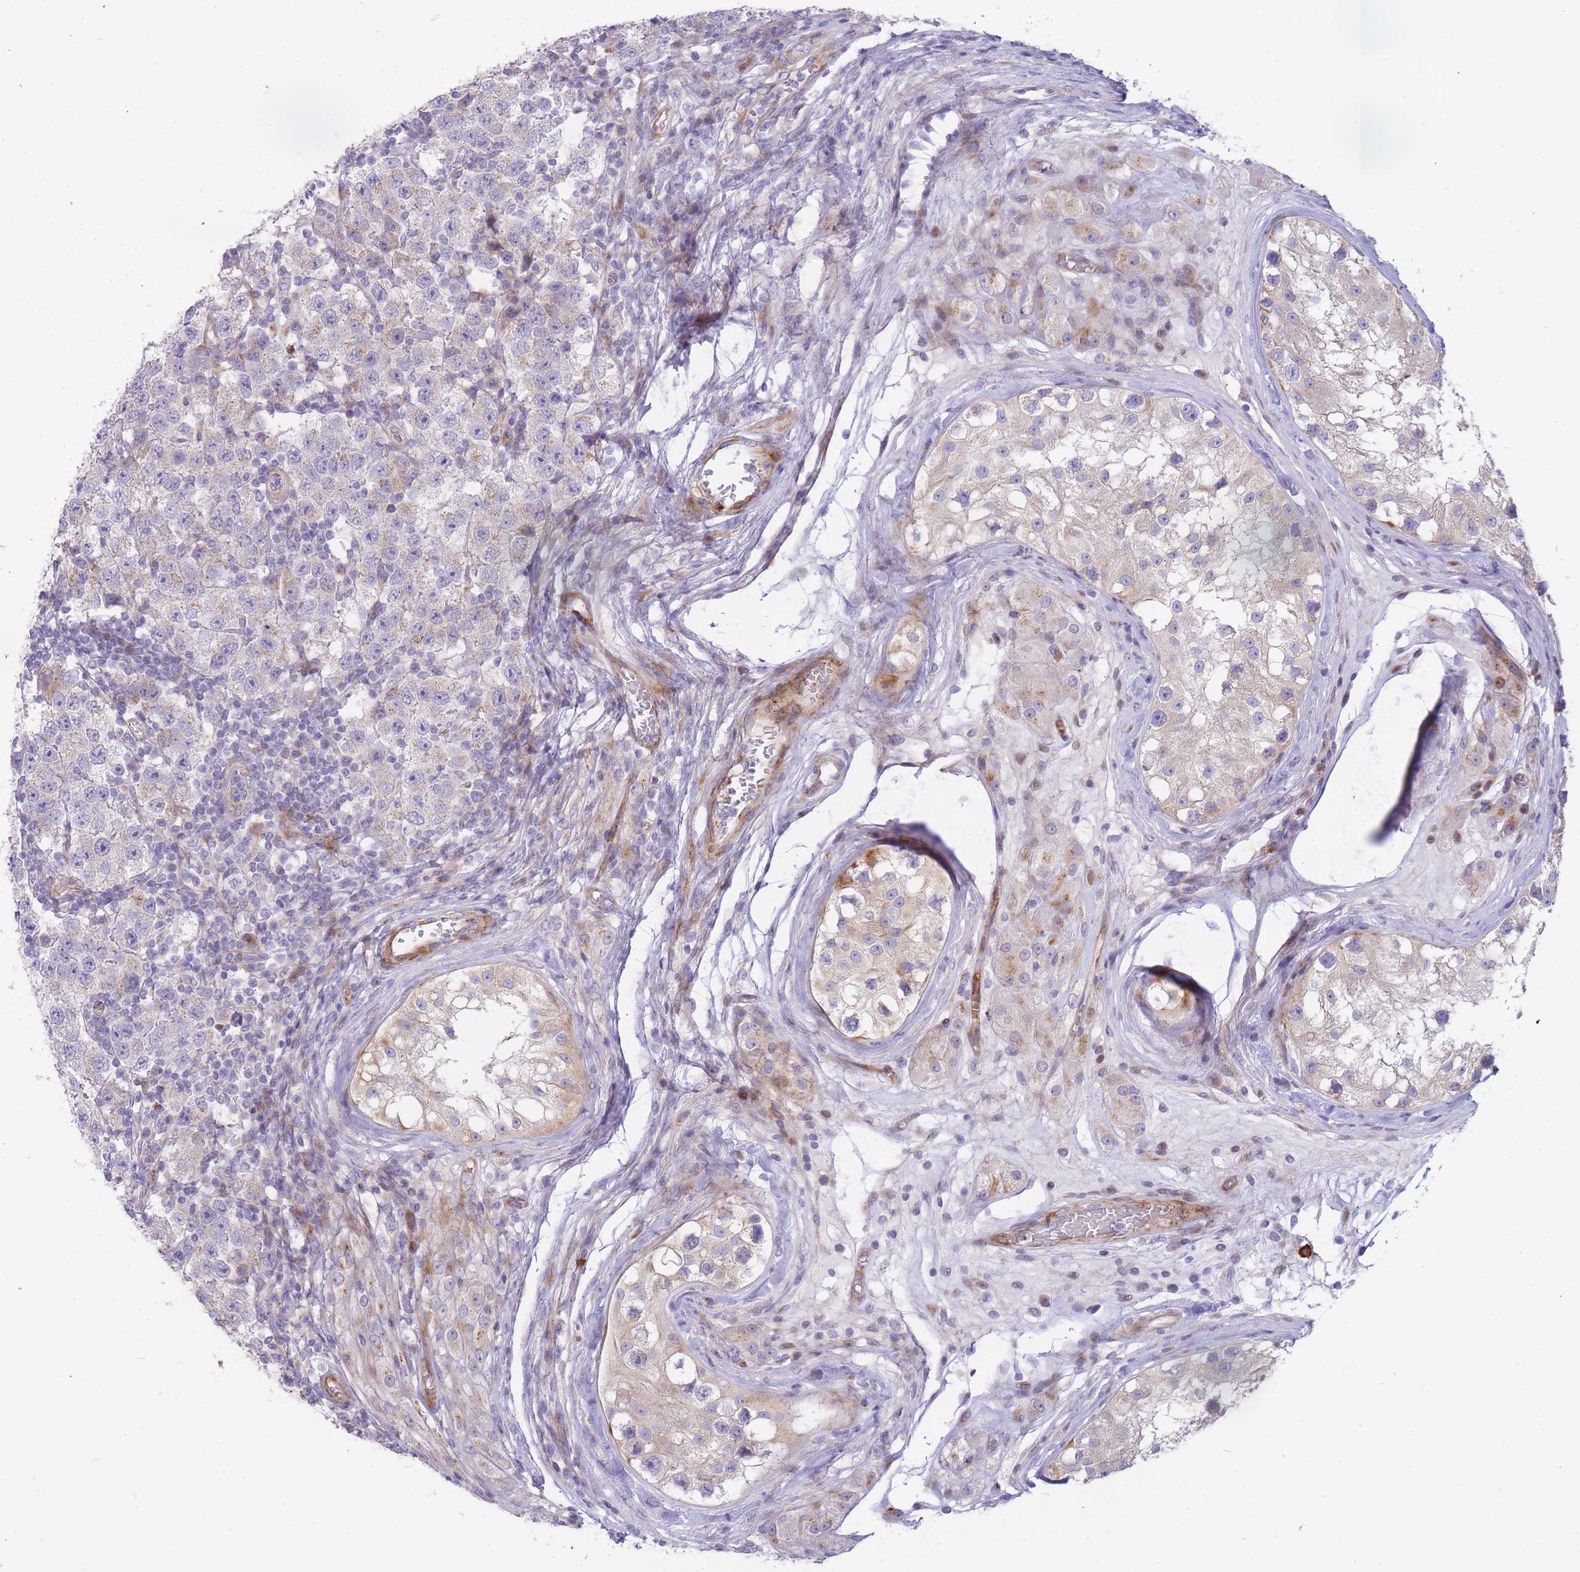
{"staining": {"intensity": "negative", "quantity": "none", "location": "none"}, "tissue": "testis cancer", "cell_type": "Tumor cells", "image_type": "cancer", "snomed": [{"axis": "morphology", "description": "Seminoma, NOS"}, {"axis": "topography", "description": "Testis"}], "caption": "The photomicrograph exhibits no staining of tumor cells in testis cancer (seminoma). (Immunohistochemistry (ihc), brightfield microscopy, high magnification).", "gene": "ATP5MC2", "patient": {"sex": "male", "age": 34}}